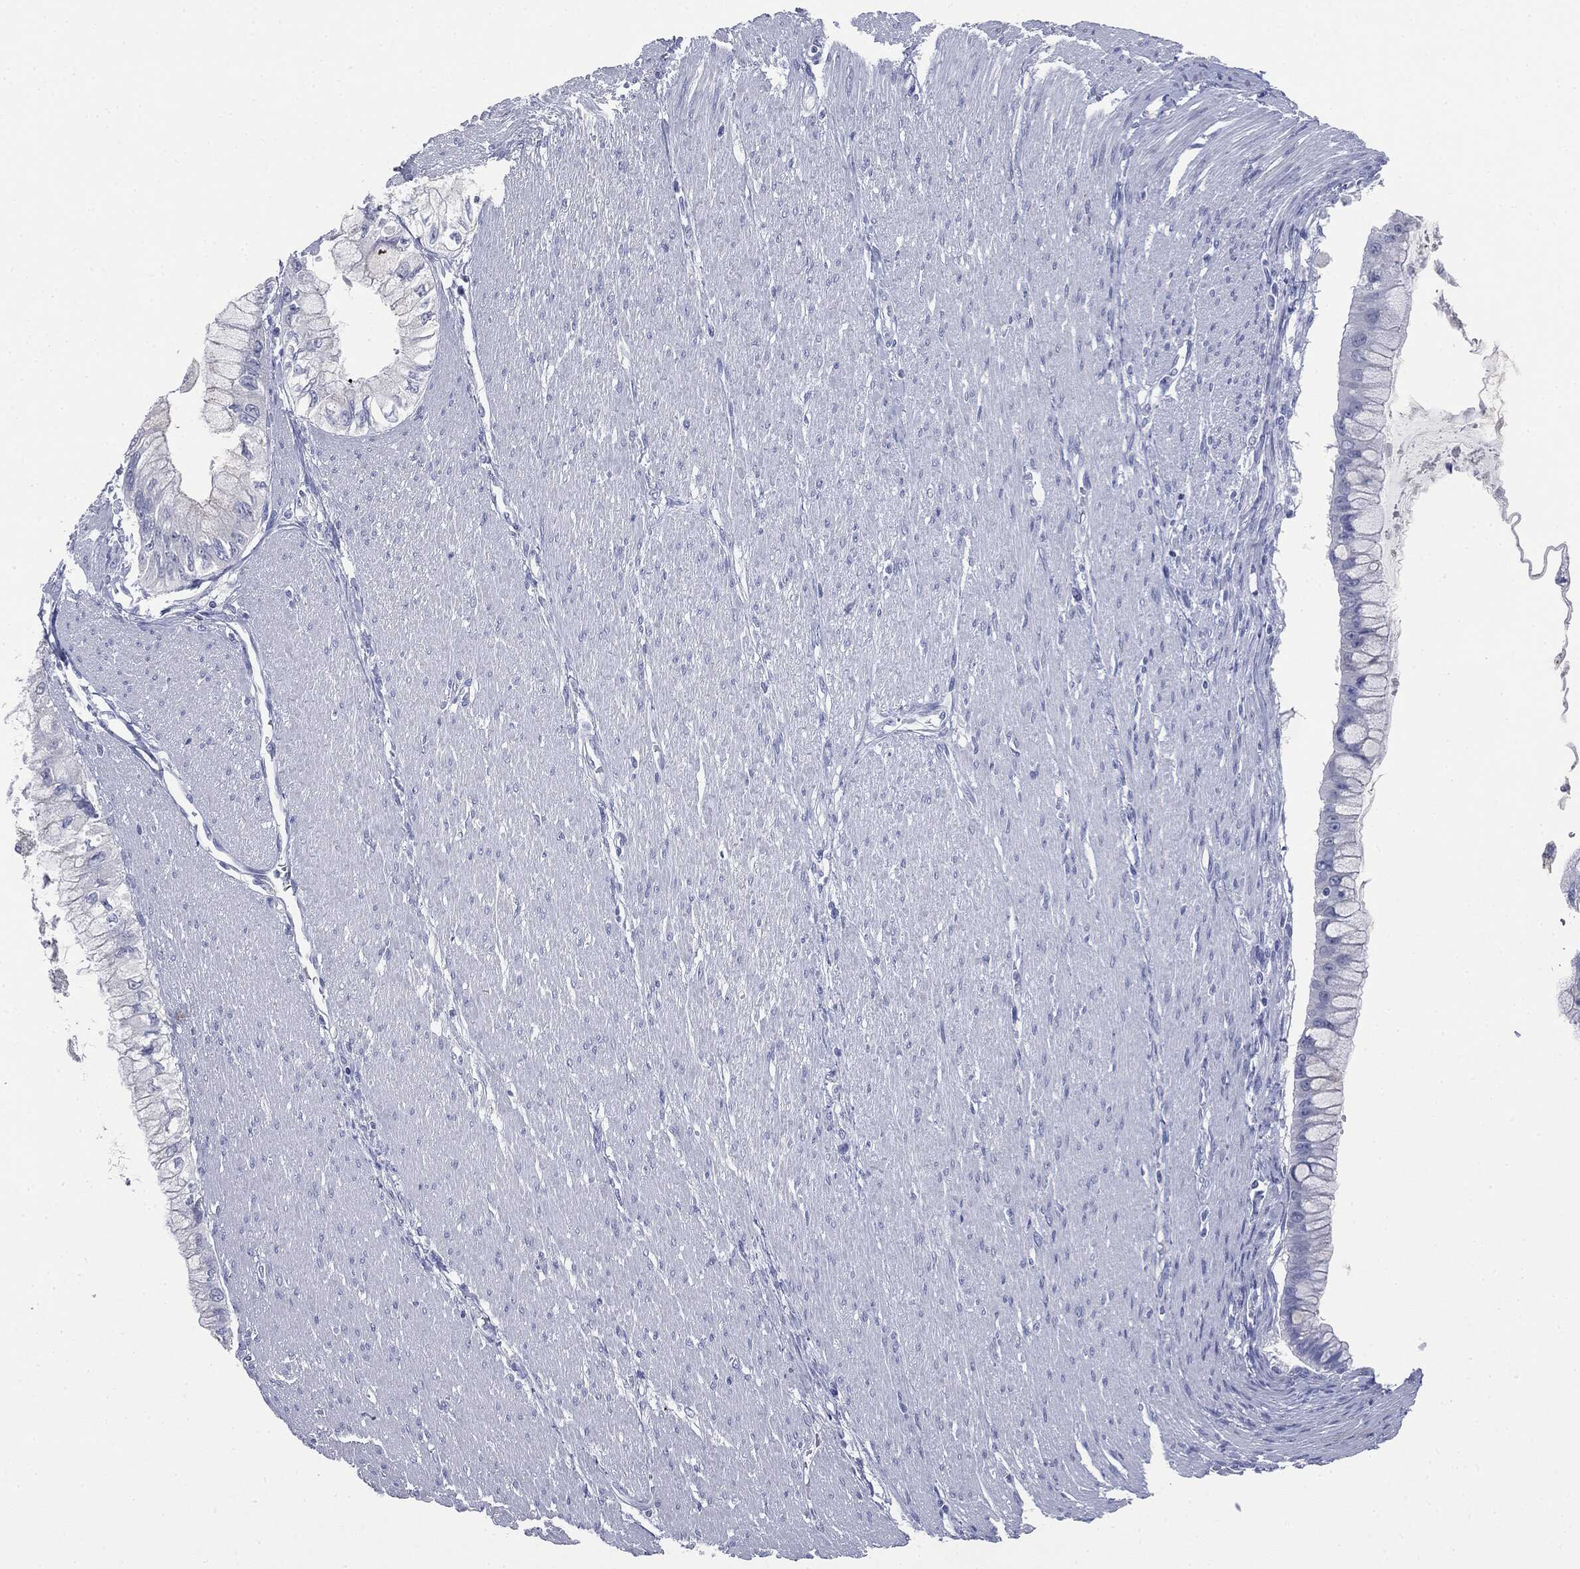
{"staining": {"intensity": "negative", "quantity": "none", "location": "none"}, "tissue": "pancreatic cancer", "cell_type": "Tumor cells", "image_type": "cancer", "snomed": [{"axis": "morphology", "description": "Adenocarcinoma, NOS"}, {"axis": "topography", "description": "Pancreas"}], "caption": "The photomicrograph reveals no staining of tumor cells in pancreatic adenocarcinoma.", "gene": "ATP2A1", "patient": {"sex": "male", "age": 48}}